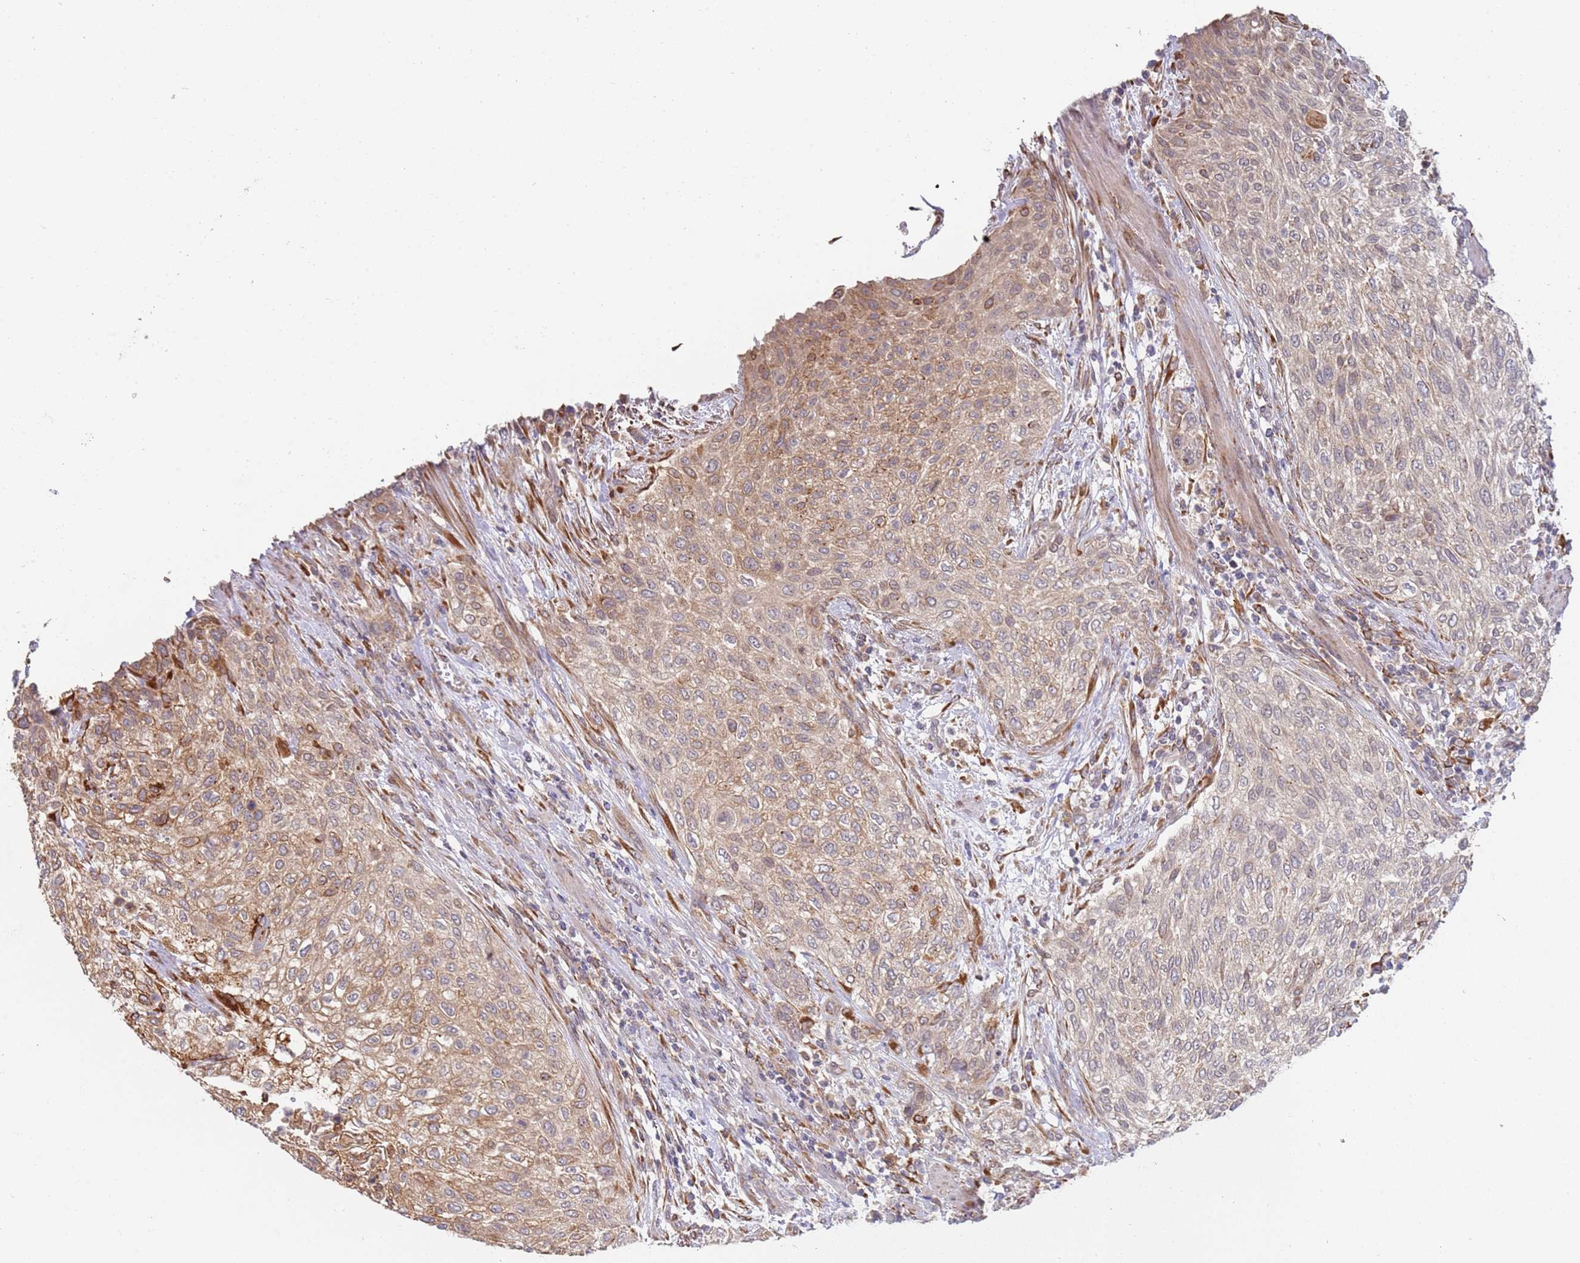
{"staining": {"intensity": "moderate", "quantity": "25%-75%", "location": "cytoplasmic/membranous"}, "tissue": "urothelial cancer", "cell_type": "Tumor cells", "image_type": "cancer", "snomed": [{"axis": "morphology", "description": "Normal tissue, NOS"}, {"axis": "morphology", "description": "Urothelial carcinoma, NOS"}, {"axis": "topography", "description": "Urinary bladder"}, {"axis": "topography", "description": "Peripheral nerve tissue"}], "caption": "Protein staining exhibits moderate cytoplasmic/membranous positivity in about 25%-75% of tumor cells in urothelial cancer.", "gene": "VRK2", "patient": {"sex": "male", "age": 35}}